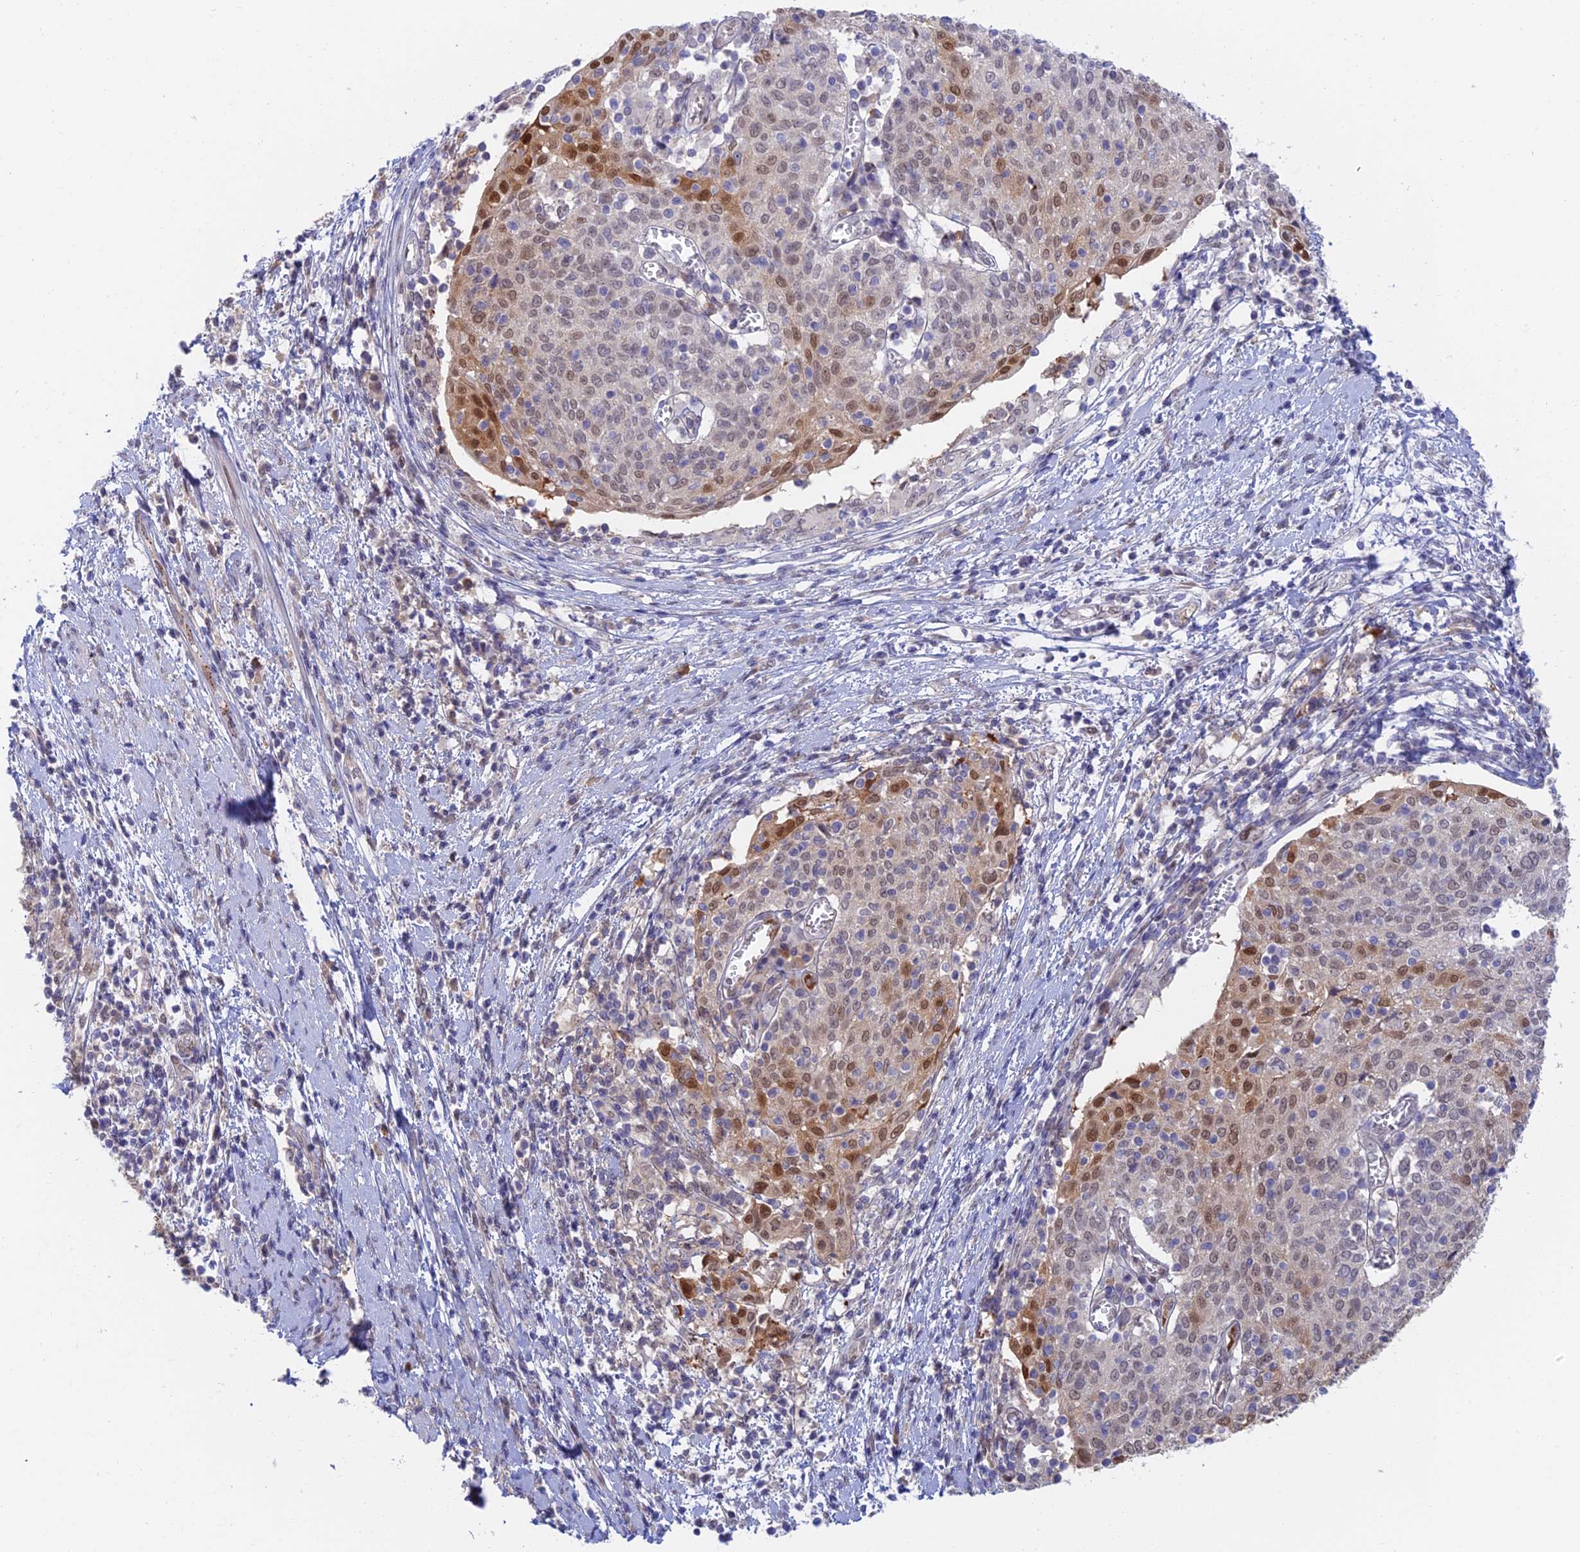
{"staining": {"intensity": "moderate", "quantity": "25%-75%", "location": "nuclear"}, "tissue": "cervical cancer", "cell_type": "Tumor cells", "image_type": "cancer", "snomed": [{"axis": "morphology", "description": "Squamous cell carcinoma, NOS"}, {"axis": "topography", "description": "Cervix"}], "caption": "This micrograph reveals immunohistochemistry staining of cervical squamous cell carcinoma, with medium moderate nuclear expression in approximately 25%-75% of tumor cells.", "gene": "ZUP1", "patient": {"sex": "female", "age": 52}}